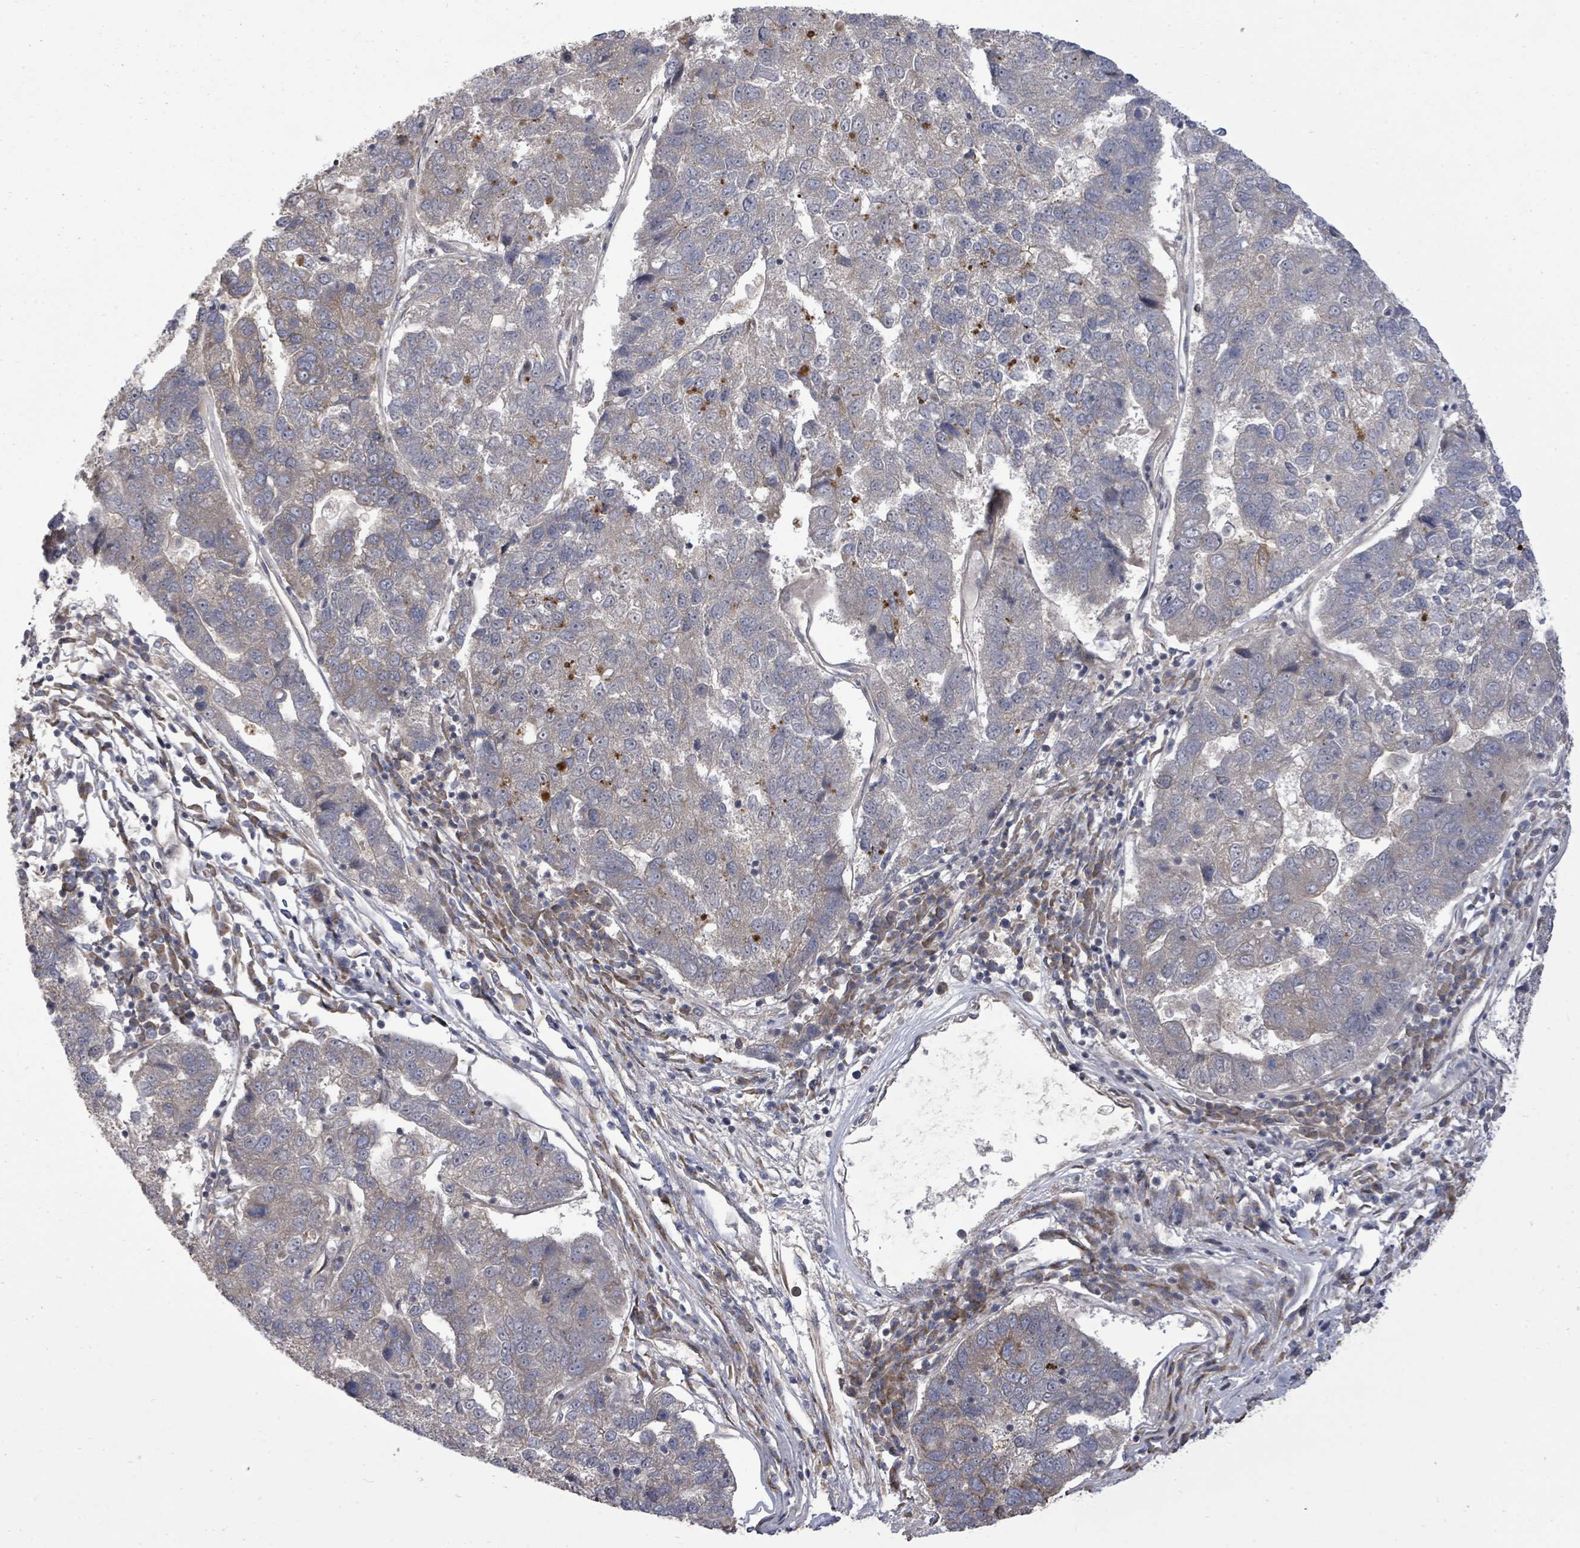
{"staining": {"intensity": "weak", "quantity": "<25%", "location": "cytoplasmic/membranous"}, "tissue": "pancreatic cancer", "cell_type": "Tumor cells", "image_type": "cancer", "snomed": [{"axis": "morphology", "description": "Adenocarcinoma, NOS"}, {"axis": "topography", "description": "Pancreas"}], "caption": "Tumor cells show no significant staining in pancreatic cancer.", "gene": "KRTAP27-1", "patient": {"sex": "female", "age": 61}}